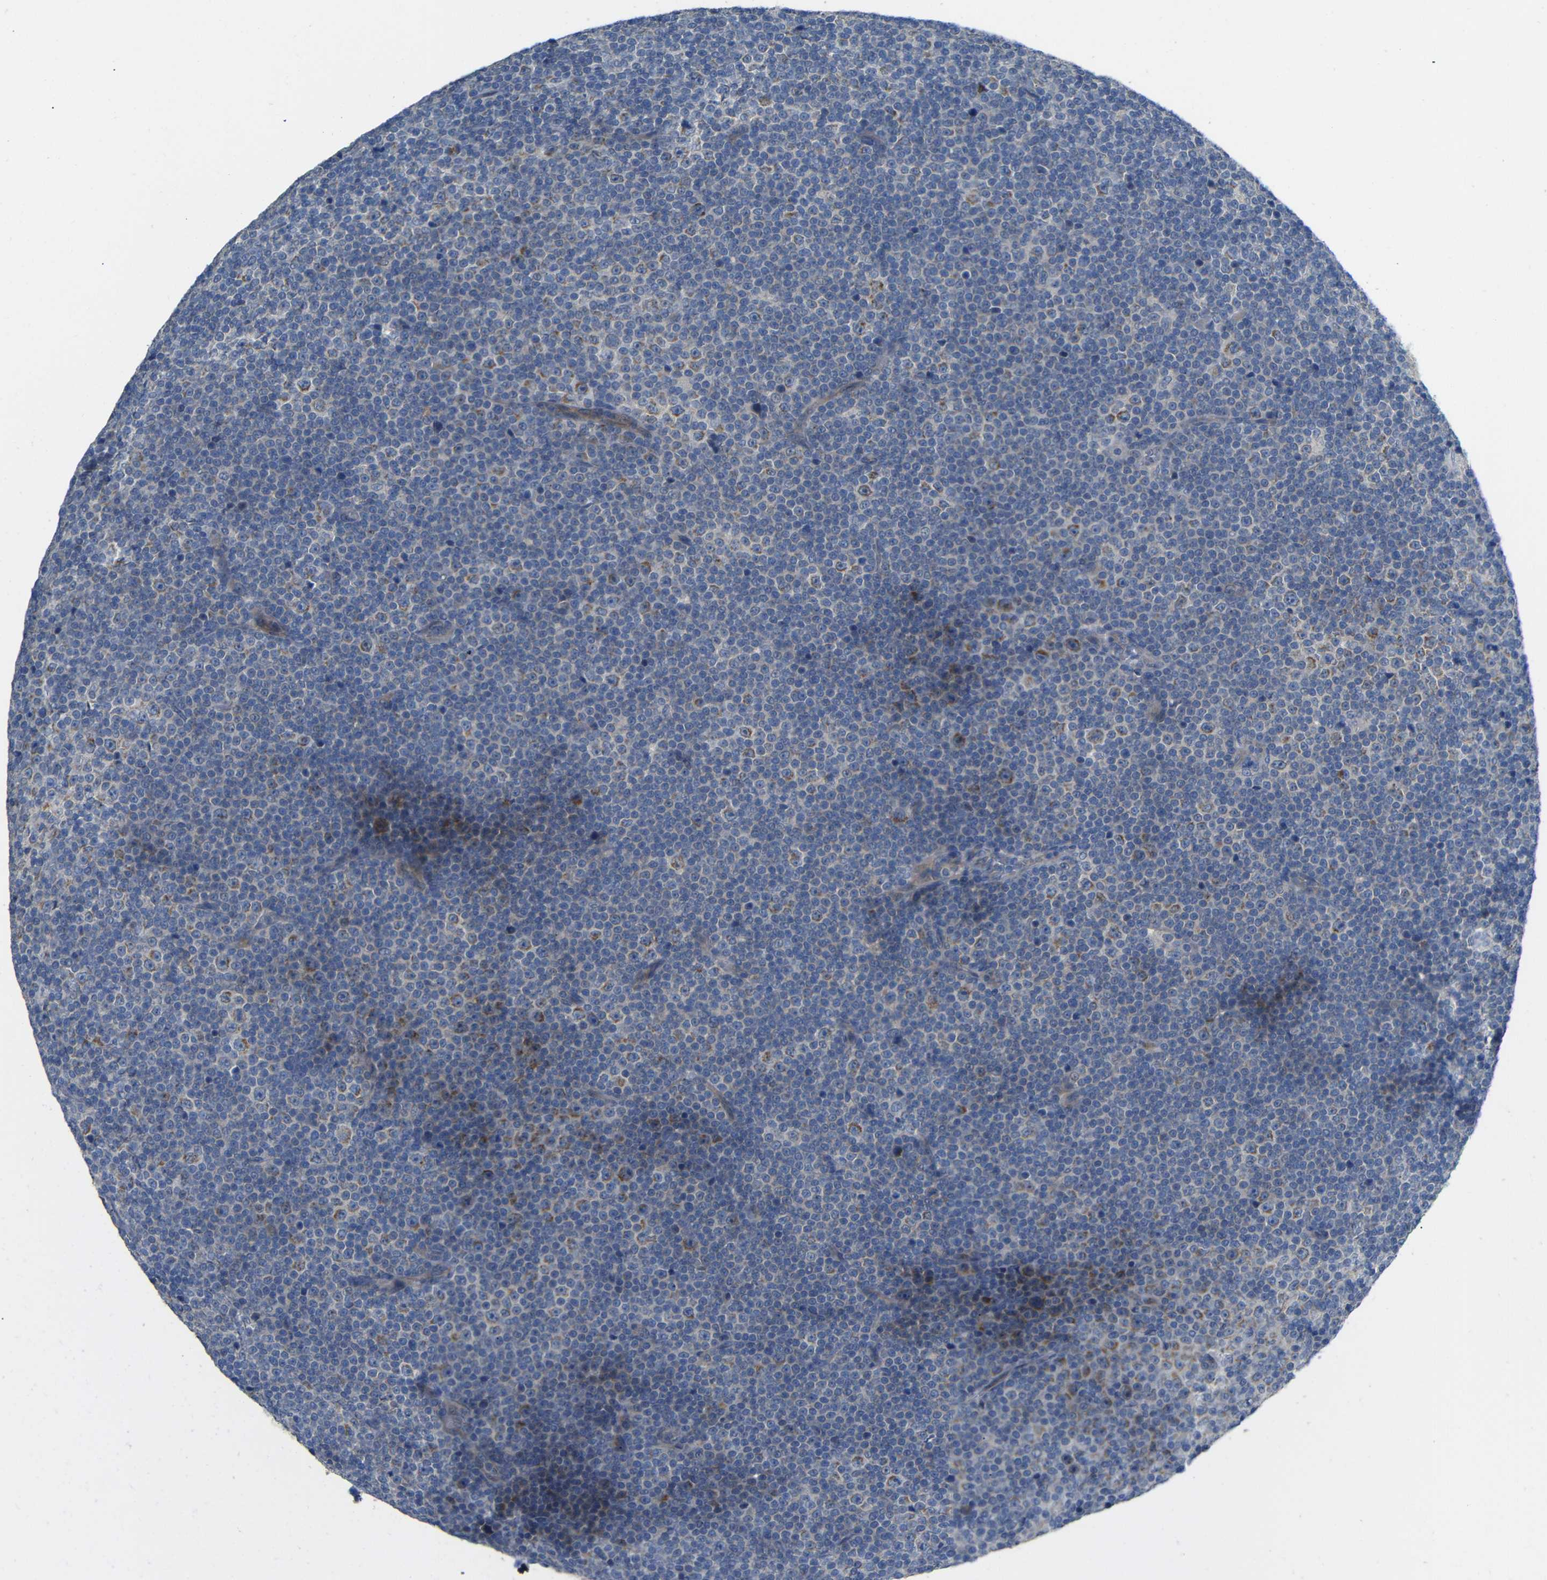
{"staining": {"intensity": "negative", "quantity": "none", "location": "none"}, "tissue": "lymphoma", "cell_type": "Tumor cells", "image_type": "cancer", "snomed": [{"axis": "morphology", "description": "Malignant lymphoma, non-Hodgkin's type, Low grade"}, {"axis": "topography", "description": "Lymph node"}], "caption": "This is an IHC micrograph of lymphoma. There is no expression in tumor cells.", "gene": "TBC1D32", "patient": {"sex": "female", "age": 67}}